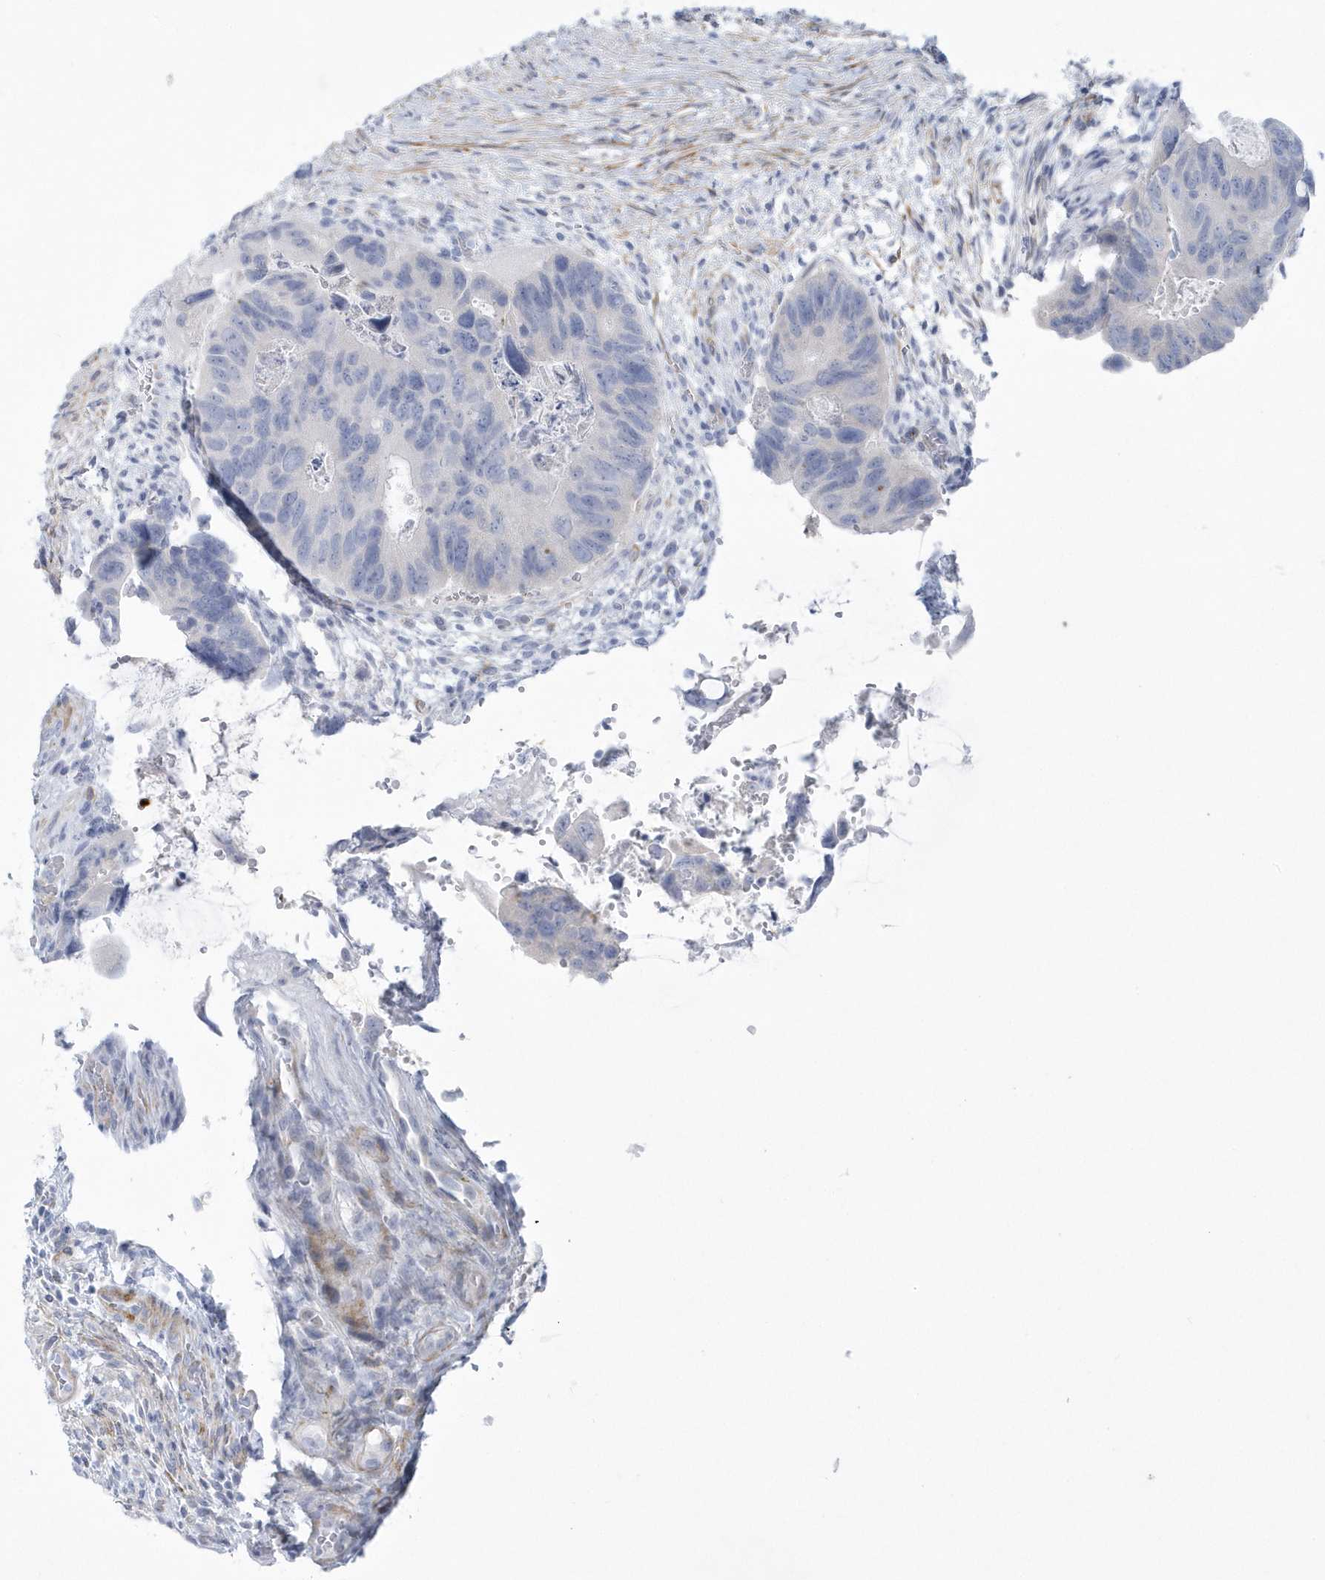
{"staining": {"intensity": "negative", "quantity": "none", "location": "none"}, "tissue": "colorectal cancer", "cell_type": "Tumor cells", "image_type": "cancer", "snomed": [{"axis": "morphology", "description": "Adenocarcinoma, NOS"}, {"axis": "topography", "description": "Rectum"}], "caption": "Immunohistochemistry (IHC) image of human colorectal cancer stained for a protein (brown), which displays no expression in tumor cells.", "gene": "WDR27", "patient": {"sex": "male", "age": 63}}